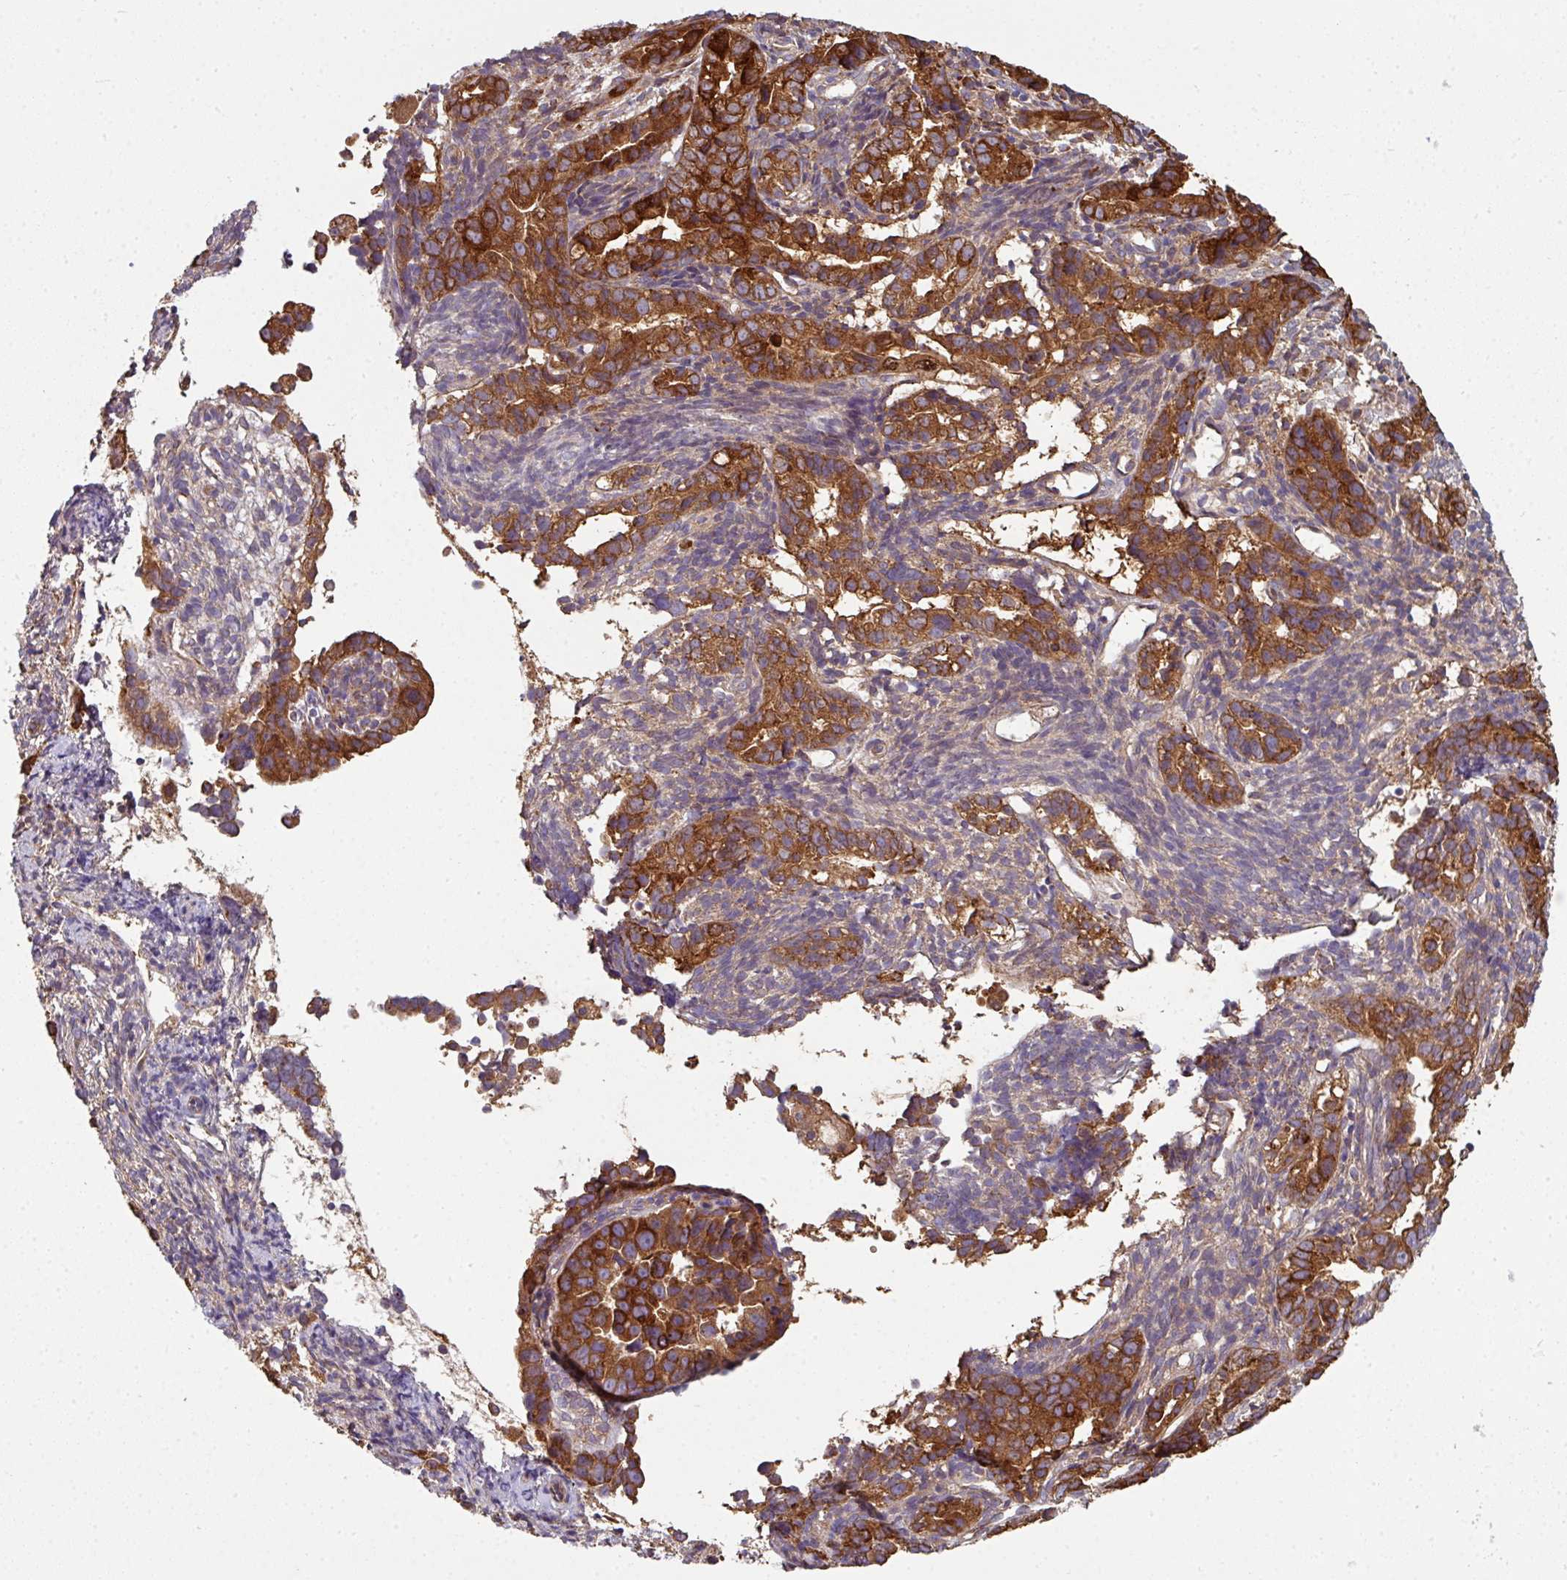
{"staining": {"intensity": "strong", "quantity": ">75%", "location": "cytoplasmic/membranous"}, "tissue": "endometrial cancer", "cell_type": "Tumor cells", "image_type": "cancer", "snomed": [{"axis": "morphology", "description": "Adenocarcinoma, NOS"}, {"axis": "topography", "description": "Endometrium"}], "caption": "Immunohistochemistry staining of adenocarcinoma (endometrial), which exhibits high levels of strong cytoplasmic/membranous positivity in about >75% of tumor cells indicating strong cytoplasmic/membranous protein expression. The staining was performed using DAB (3,3'-diaminobenzidine) (brown) for protein detection and nuclei were counterstained in hematoxylin (blue).", "gene": "FAT4", "patient": {"sex": "female", "age": 57}}